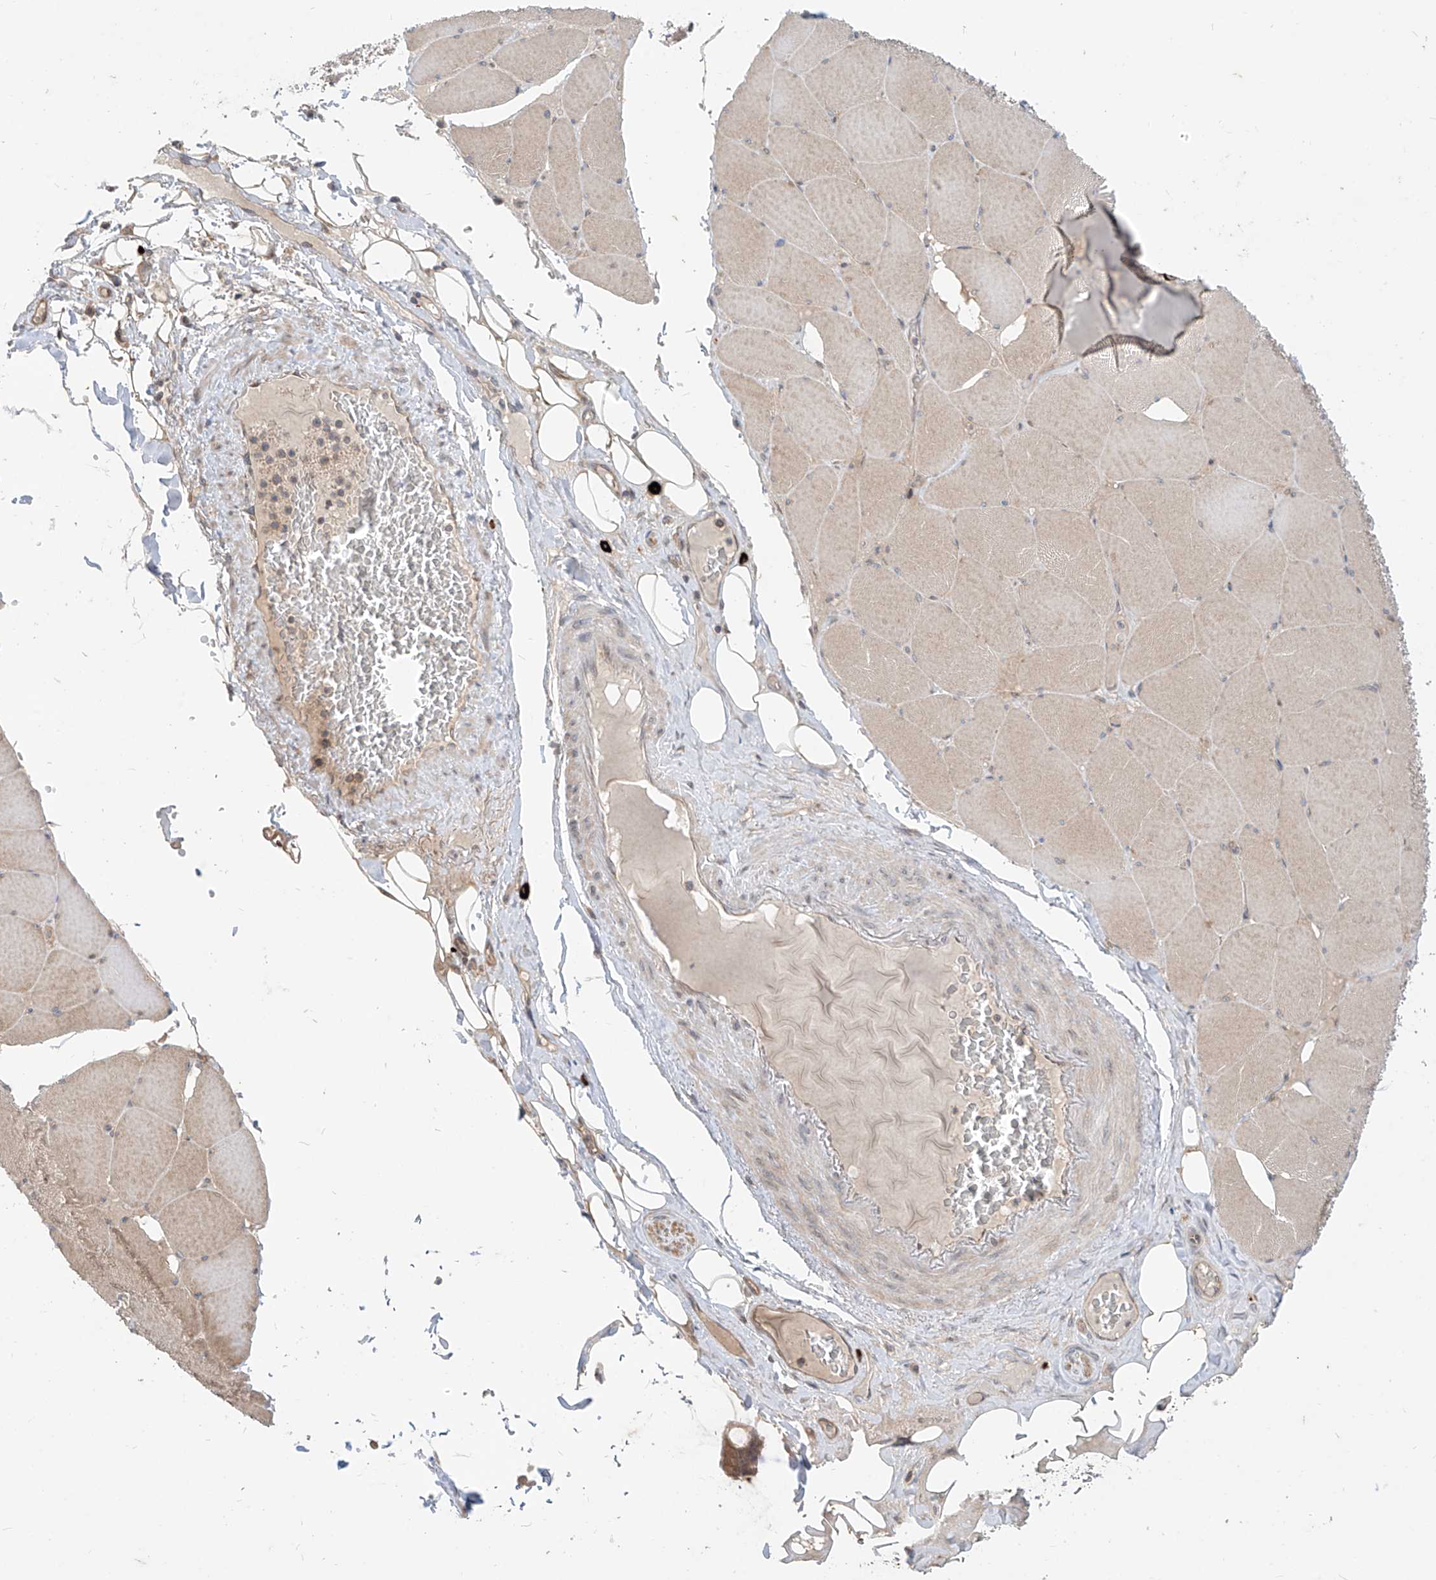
{"staining": {"intensity": "moderate", "quantity": "25%-75%", "location": "cytoplasmic/membranous"}, "tissue": "skeletal muscle", "cell_type": "Myocytes", "image_type": "normal", "snomed": [{"axis": "morphology", "description": "Normal tissue, NOS"}, {"axis": "topography", "description": "Skeletal muscle"}, {"axis": "topography", "description": "Head-Neck"}], "caption": "This is a histology image of IHC staining of normal skeletal muscle, which shows moderate expression in the cytoplasmic/membranous of myocytes.", "gene": "MTUS2", "patient": {"sex": "male", "age": 66}}